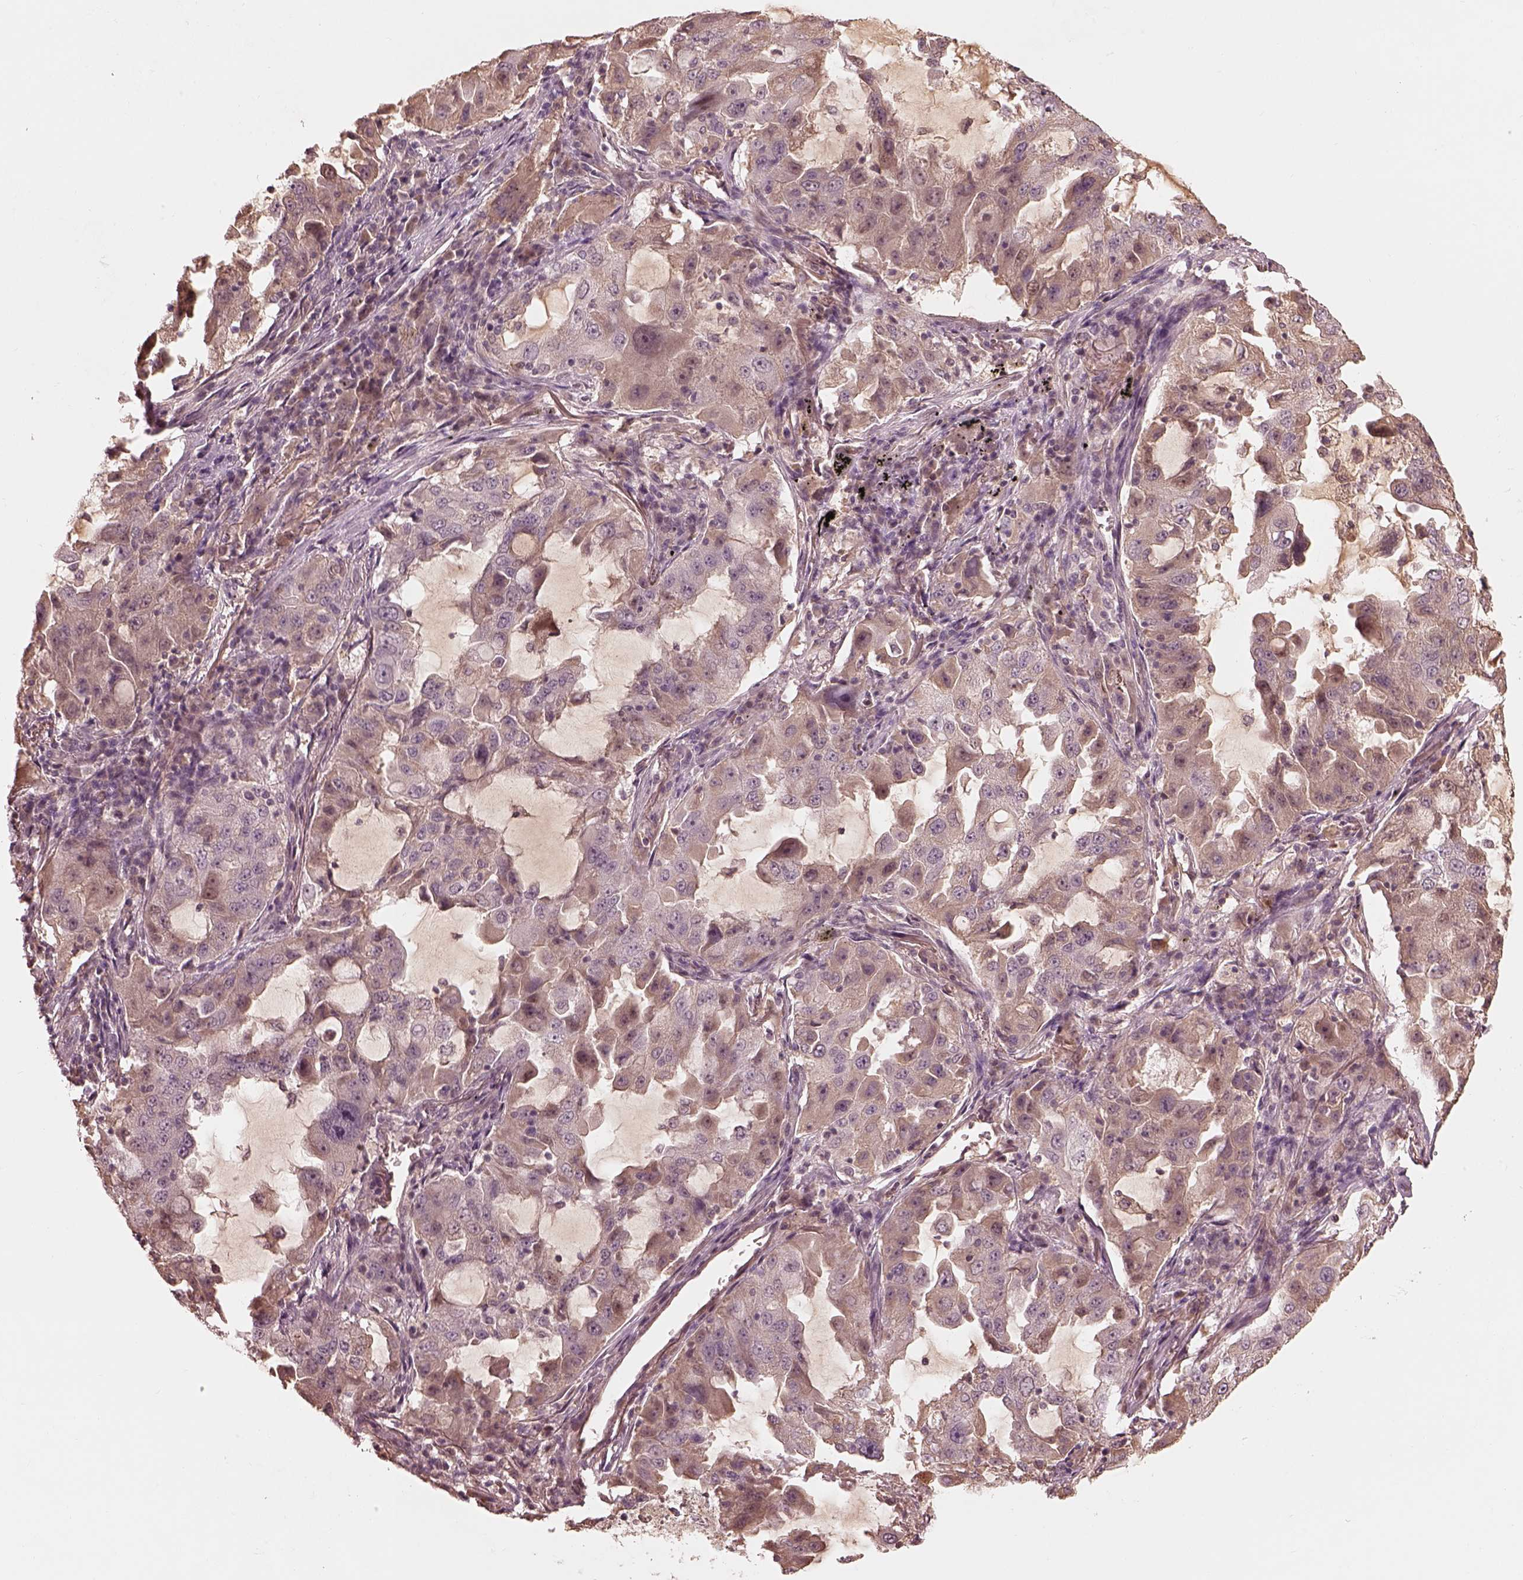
{"staining": {"intensity": "weak", "quantity": "25%-75%", "location": "cytoplasmic/membranous"}, "tissue": "lung cancer", "cell_type": "Tumor cells", "image_type": "cancer", "snomed": [{"axis": "morphology", "description": "Adenocarcinoma, NOS"}, {"axis": "topography", "description": "Lung"}], "caption": "Adenocarcinoma (lung) was stained to show a protein in brown. There is low levels of weak cytoplasmic/membranous staining in about 25%-75% of tumor cells.", "gene": "TF", "patient": {"sex": "female", "age": 61}}